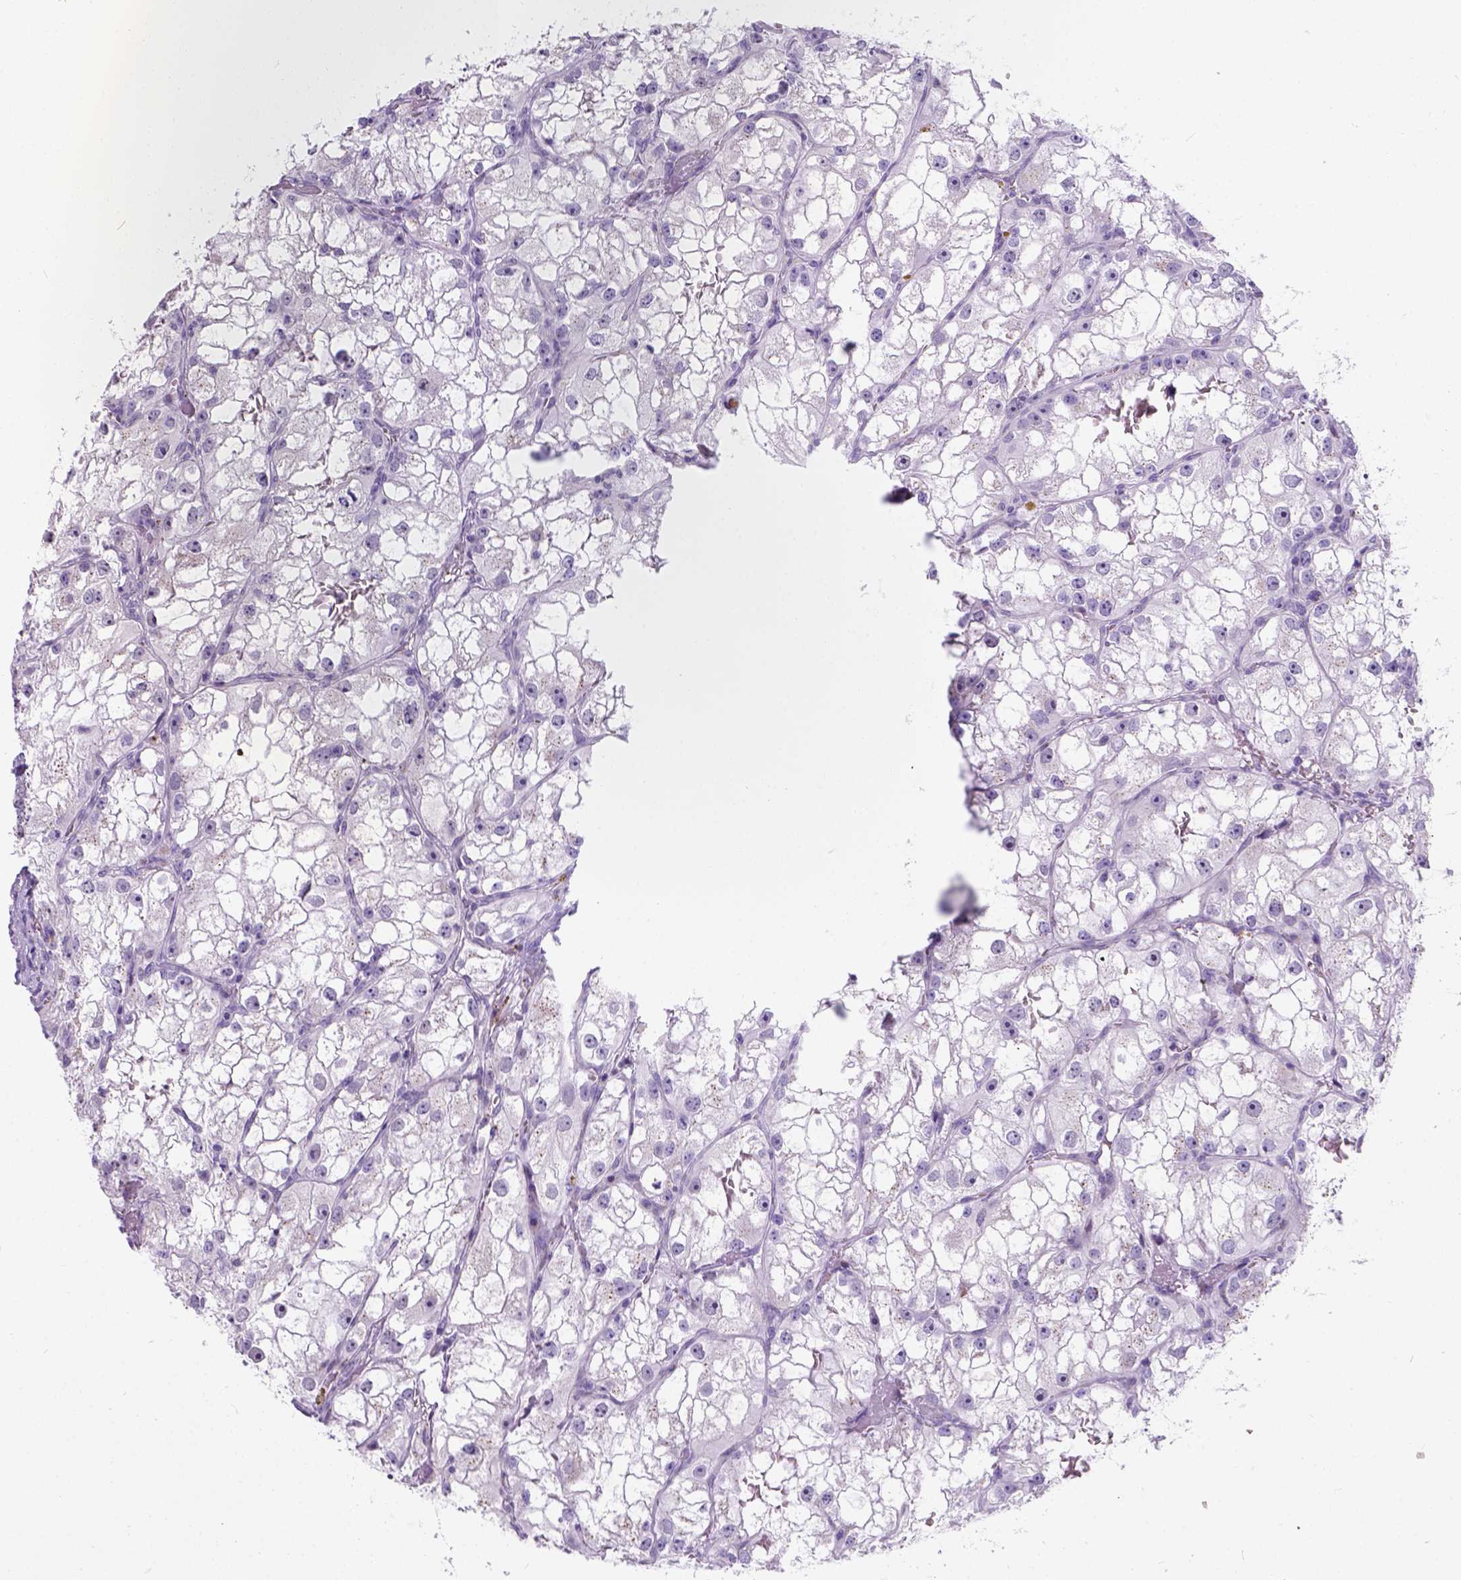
{"staining": {"intensity": "negative", "quantity": "none", "location": "none"}, "tissue": "renal cancer", "cell_type": "Tumor cells", "image_type": "cancer", "snomed": [{"axis": "morphology", "description": "Adenocarcinoma, NOS"}, {"axis": "topography", "description": "Kidney"}], "caption": "Immunohistochemical staining of human renal adenocarcinoma displays no significant expression in tumor cells. (DAB IHC, high magnification).", "gene": "PHF7", "patient": {"sex": "male", "age": 59}}